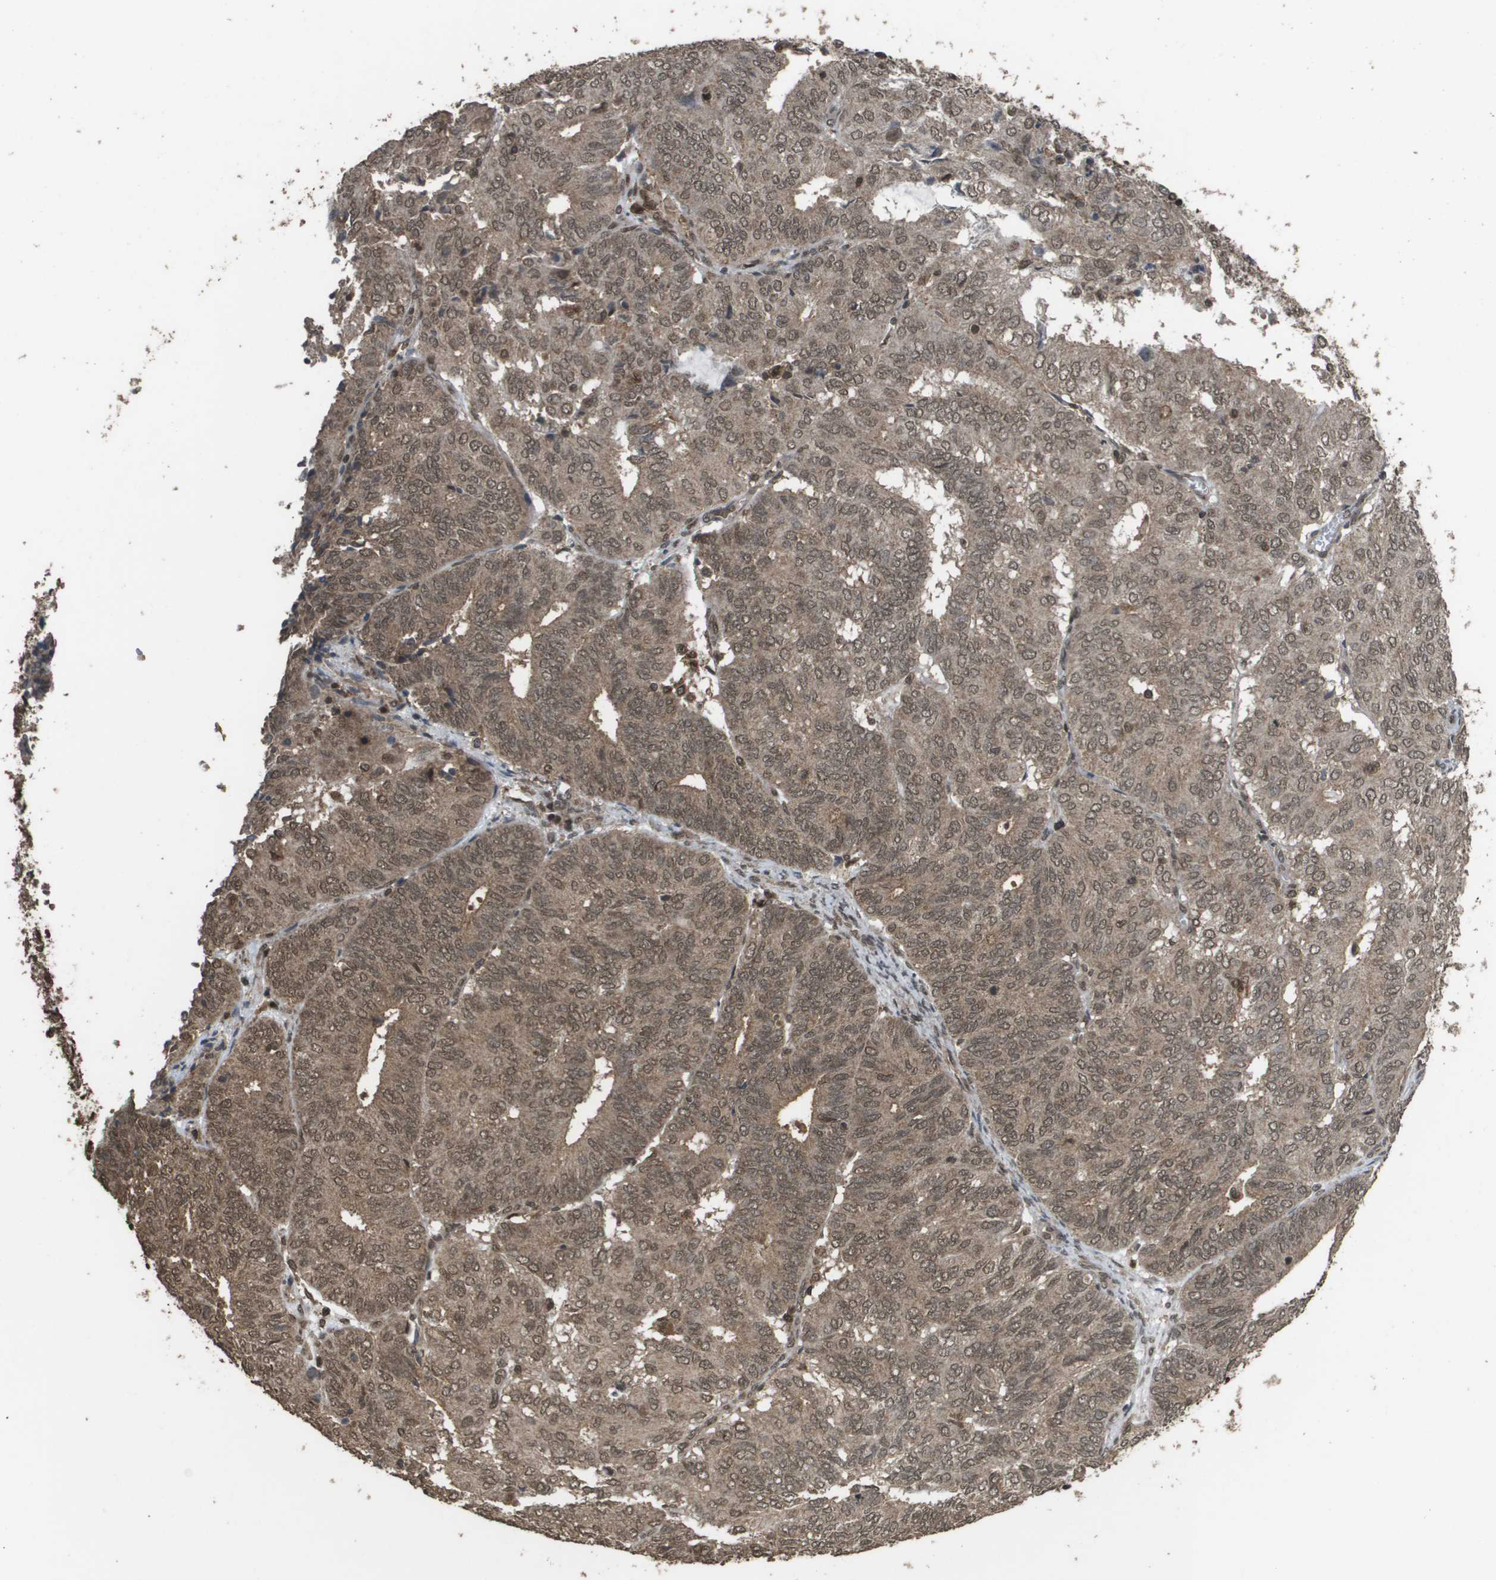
{"staining": {"intensity": "moderate", "quantity": ">75%", "location": "cytoplasmic/membranous,nuclear"}, "tissue": "endometrial cancer", "cell_type": "Tumor cells", "image_type": "cancer", "snomed": [{"axis": "morphology", "description": "Adenocarcinoma, NOS"}, {"axis": "topography", "description": "Uterus"}], "caption": "Immunohistochemical staining of human endometrial cancer displays moderate cytoplasmic/membranous and nuclear protein expression in about >75% of tumor cells.", "gene": "AXIN2", "patient": {"sex": "female", "age": 60}}